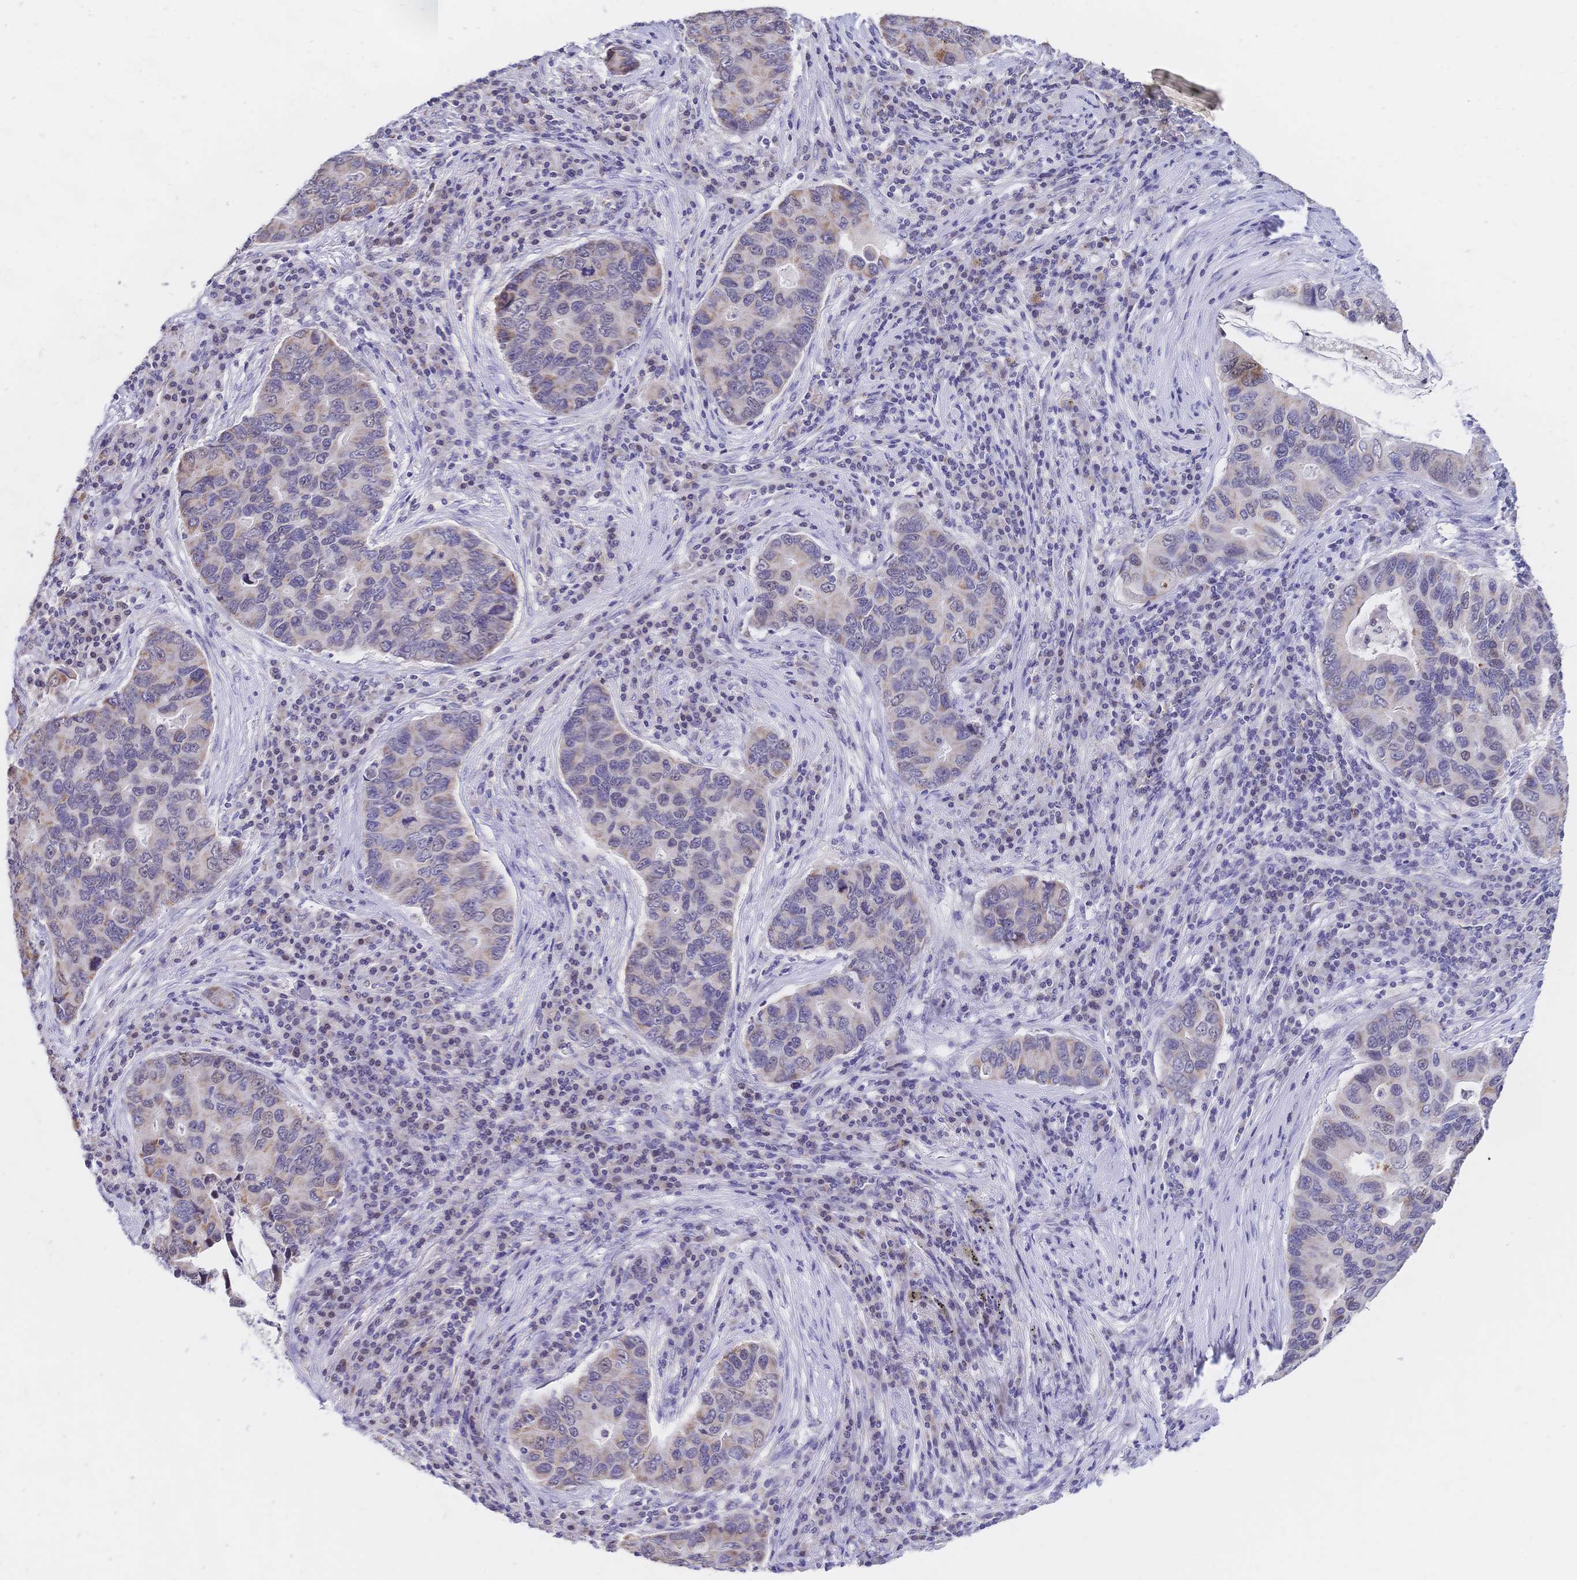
{"staining": {"intensity": "weak", "quantity": "25%-75%", "location": "cytoplasmic/membranous"}, "tissue": "lung cancer", "cell_type": "Tumor cells", "image_type": "cancer", "snomed": [{"axis": "morphology", "description": "Adenocarcinoma, NOS"}, {"axis": "morphology", "description": "Adenocarcinoma, metastatic, NOS"}, {"axis": "topography", "description": "Lymph node"}, {"axis": "topography", "description": "Lung"}], "caption": "This is an image of immunohistochemistry staining of lung cancer, which shows weak expression in the cytoplasmic/membranous of tumor cells.", "gene": "CLEC18B", "patient": {"sex": "female", "age": 54}}